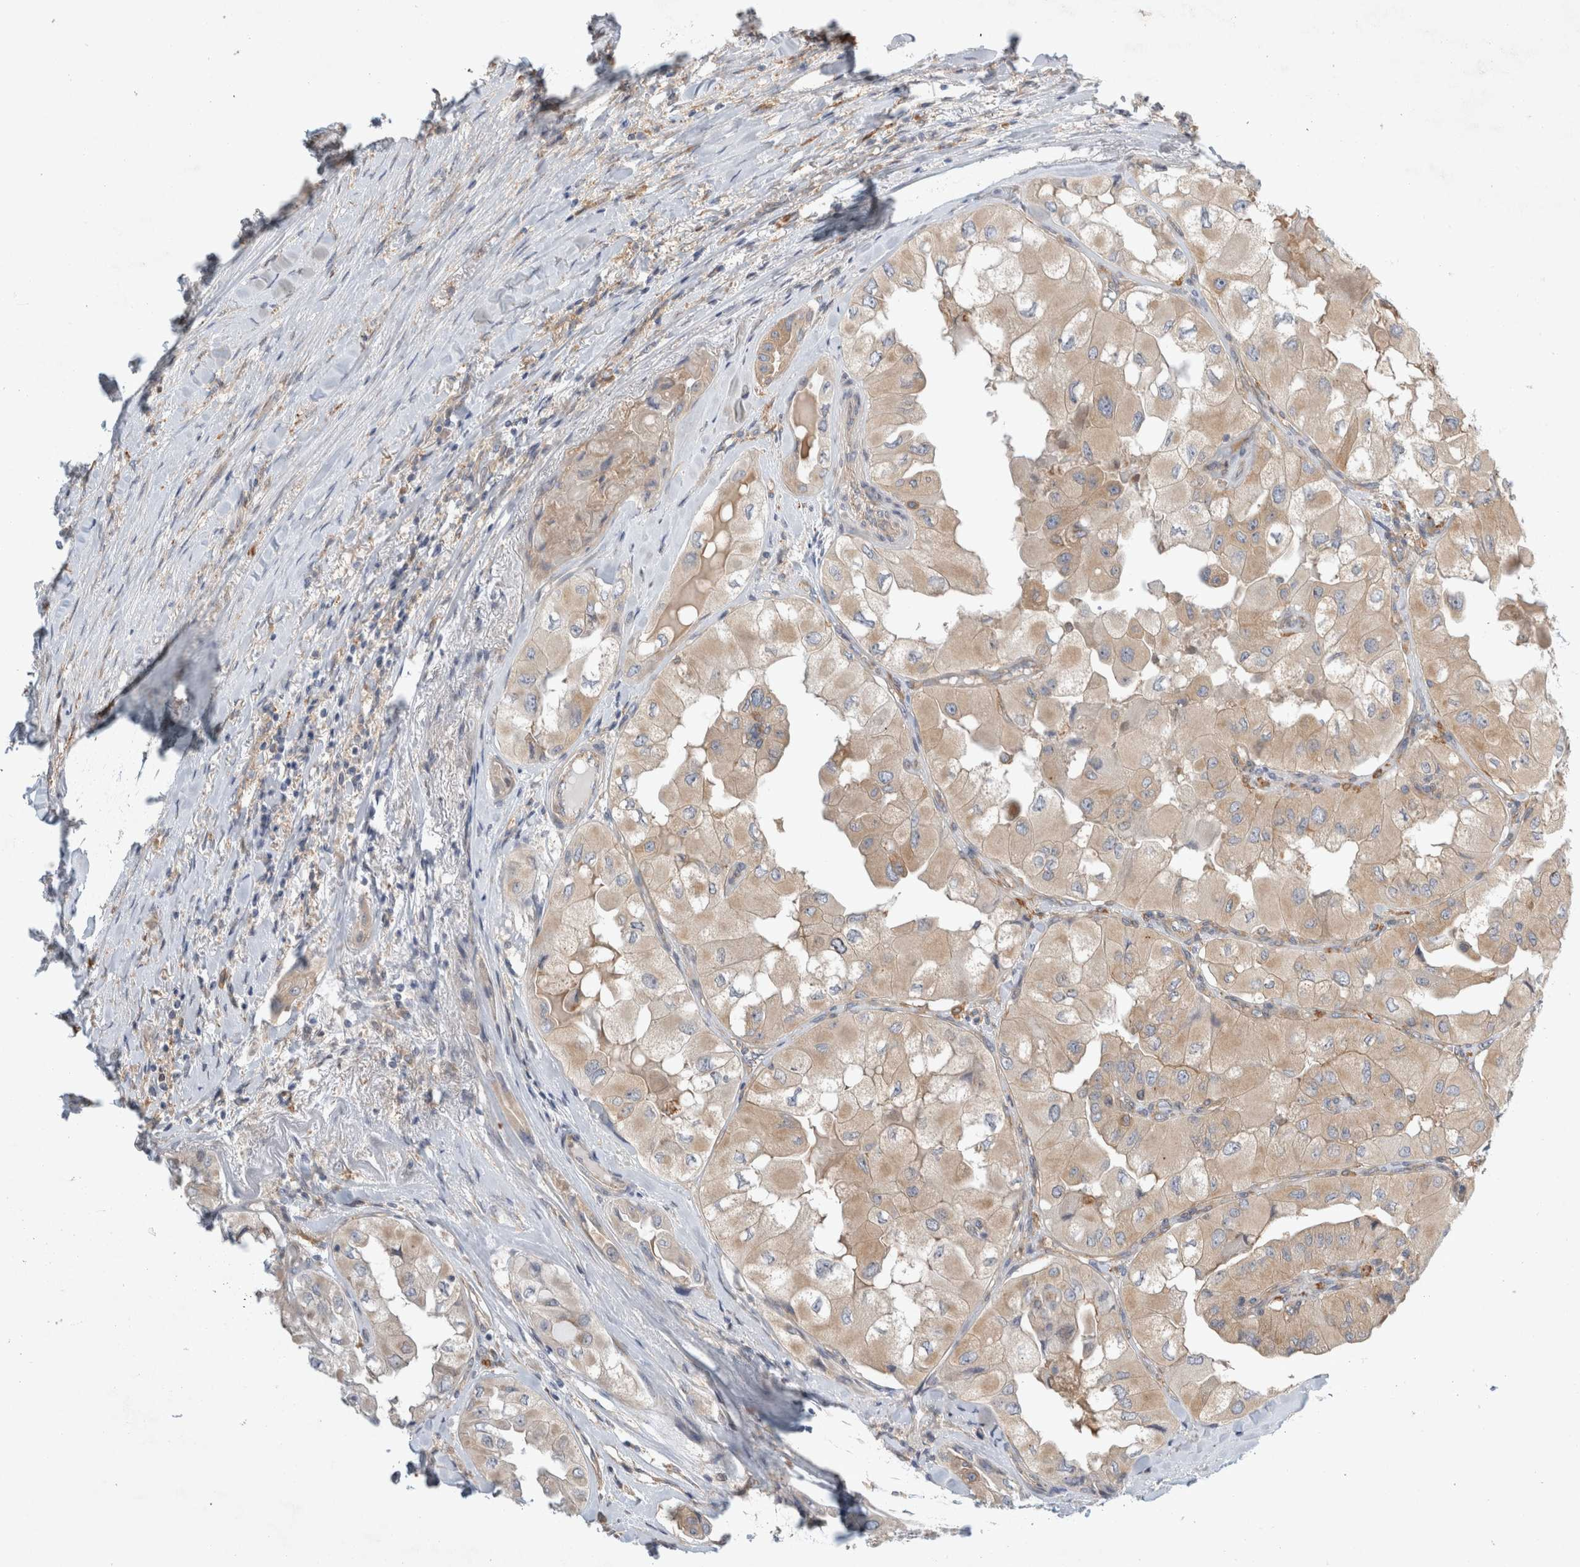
{"staining": {"intensity": "weak", "quantity": ">75%", "location": "cytoplasmic/membranous"}, "tissue": "thyroid cancer", "cell_type": "Tumor cells", "image_type": "cancer", "snomed": [{"axis": "morphology", "description": "Papillary adenocarcinoma, NOS"}, {"axis": "topography", "description": "Thyroid gland"}], "caption": "Tumor cells show low levels of weak cytoplasmic/membranous positivity in about >75% of cells in thyroid cancer (papillary adenocarcinoma).", "gene": "CDCA7L", "patient": {"sex": "female", "age": 59}}